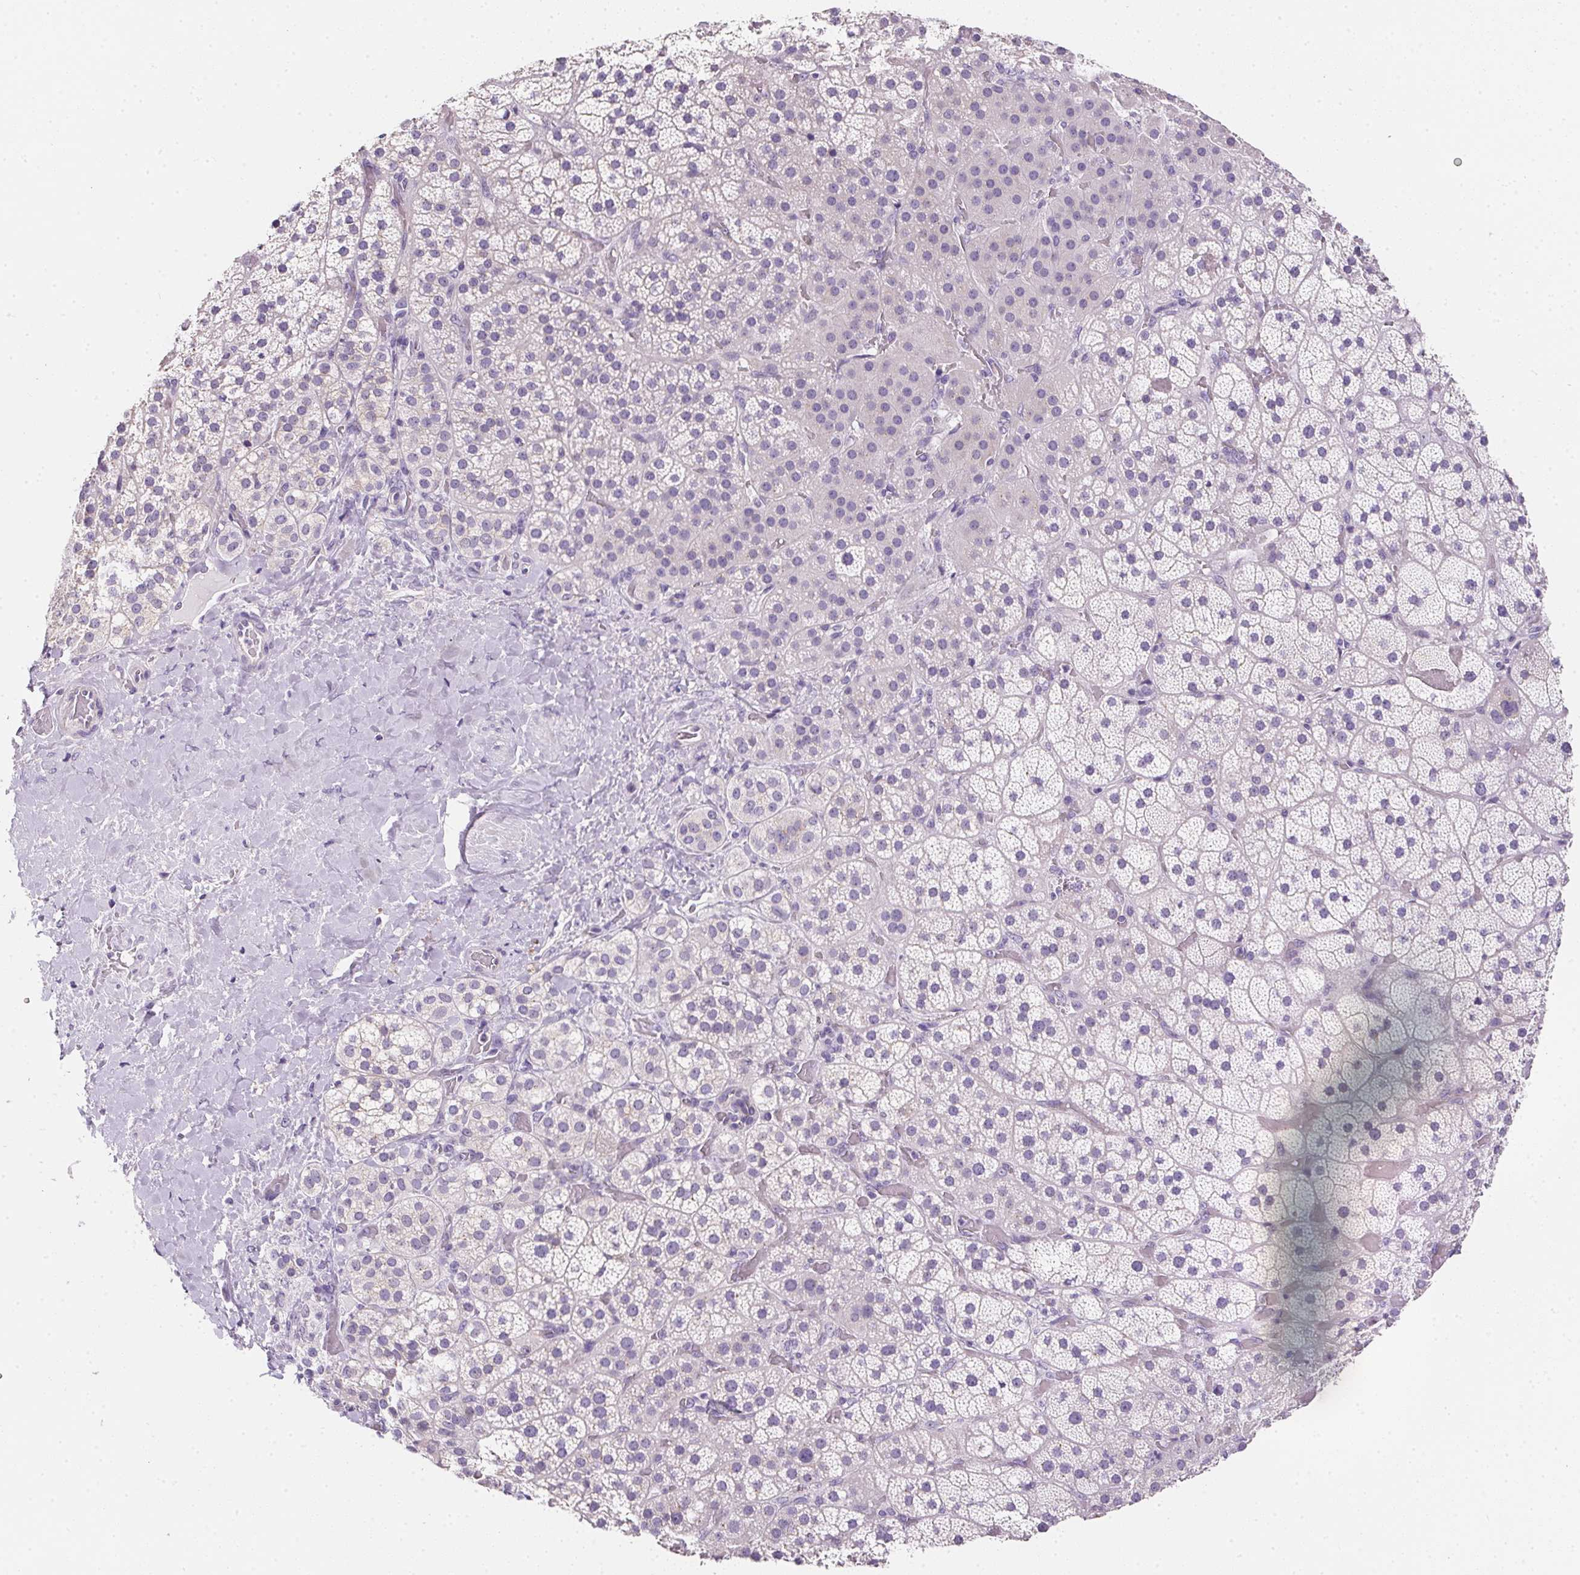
{"staining": {"intensity": "negative", "quantity": "none", "location": "none"}, "tissue": "adrenal gland", "cell_type": "Glandular cells", "image_type": "normal", "snomed": [{"axis": "morphology", "description": "Normal tissue, NOS"}, {"axis": "topography", "description": "Adrenal gland"}], "caption": "Immunohistochemistry (IHC) of benign human adrenal gland exhibits no positivity in glandular cells. The staining was performed using DAB to visualize the protein expression in brown, while the nuclei were stained in blue with hematoxylin (Magnification: 20x).", "gene": "AQP5", "patient": {"sex": "male", "age": 57}}